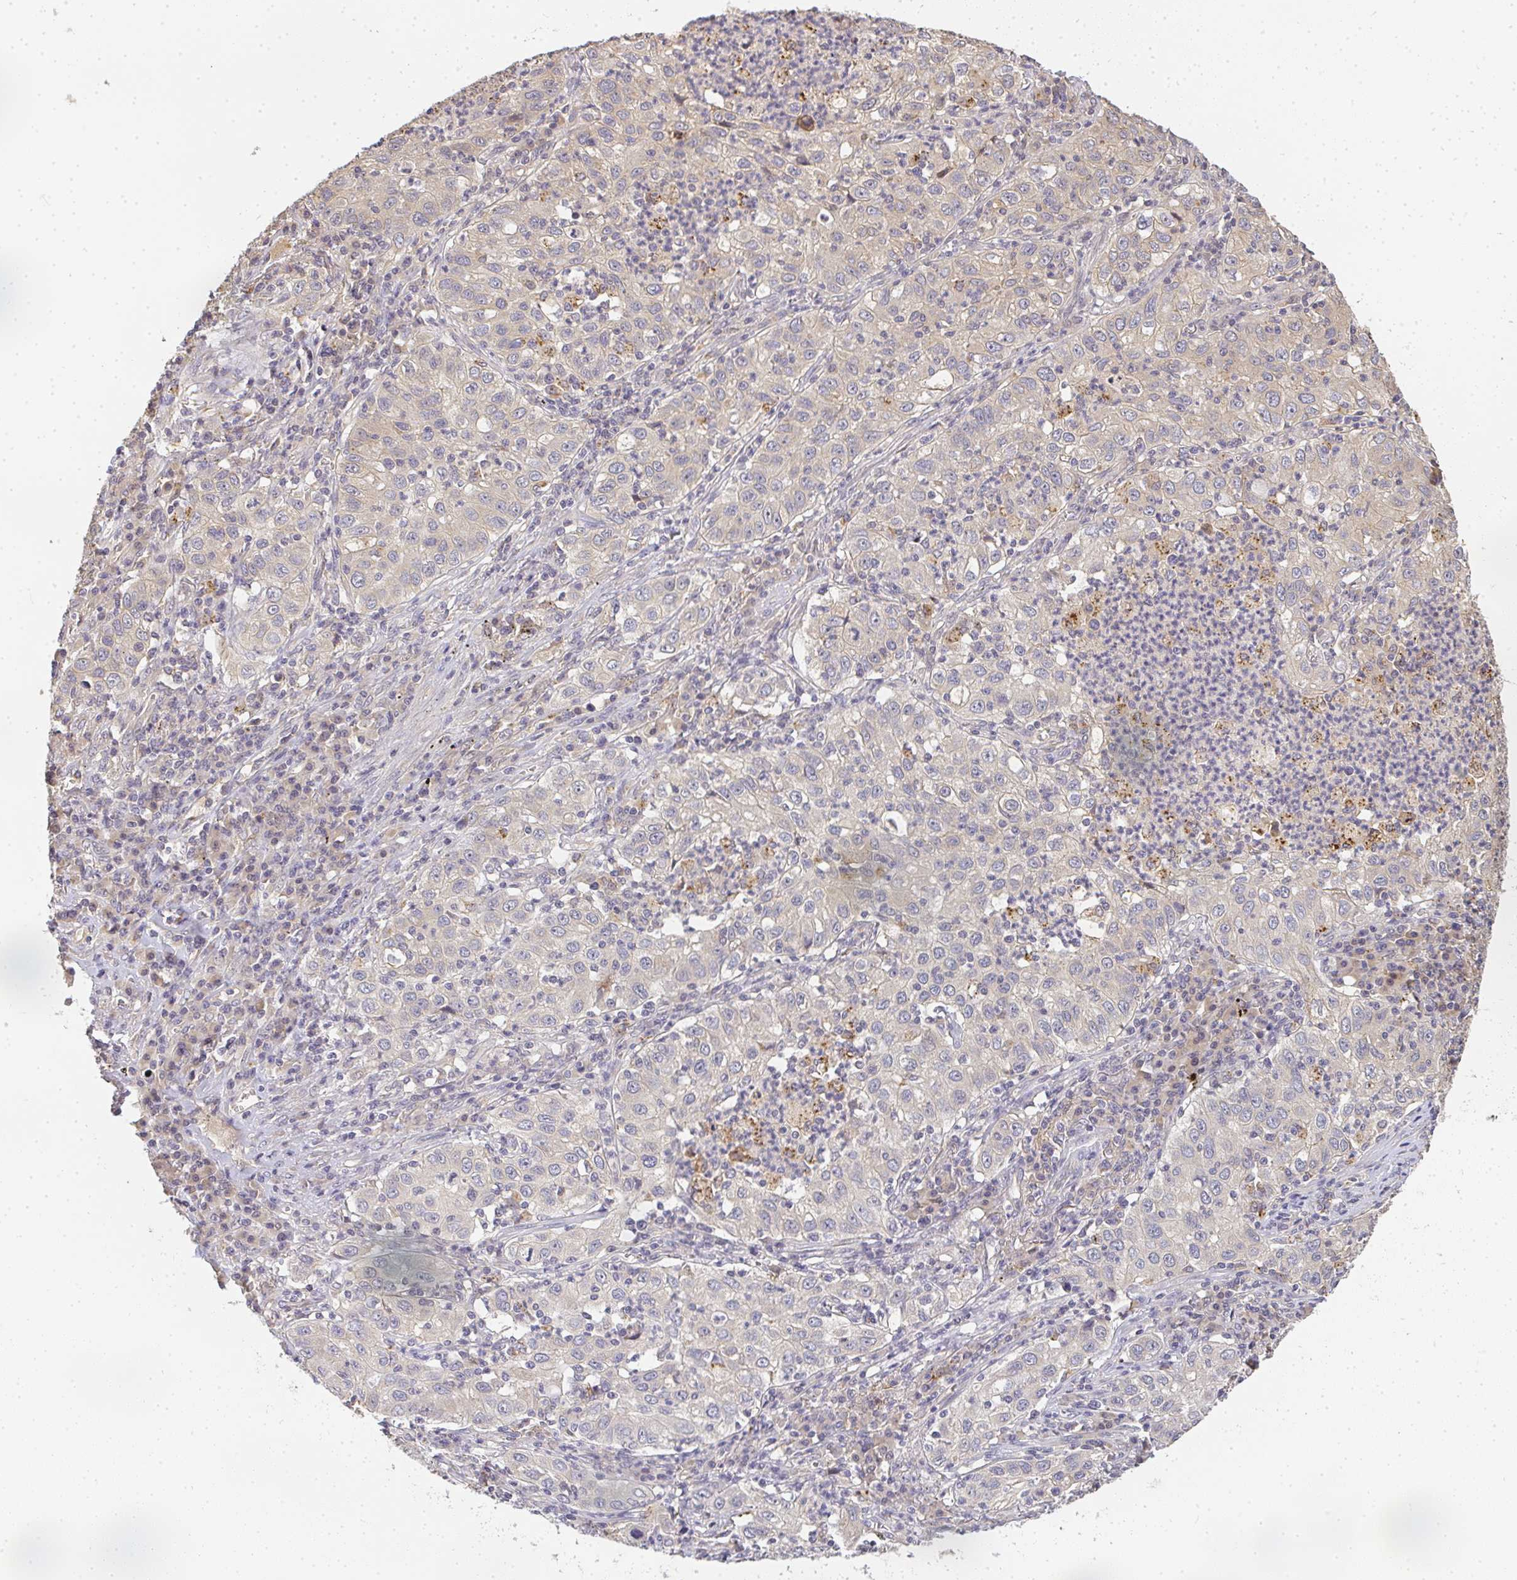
{"staining": {"intensity": "negative", "quantity": "none", "location": "none"}, "tissue": "lung cancer", "cell_type": "Tumor cells", "image_type": "cancer", "snomed": [{"axis": "morphology", "description": "Squamous cell carcinoma, NOS"}, {"axis": "topography", "description": "Lung"}], "caption": "Immunohistochemical staining of human lung cancer shows no significant staining in tumor cells.", "gene": "SLC35B3", "patient": {"sex": "male", "age": 71}}